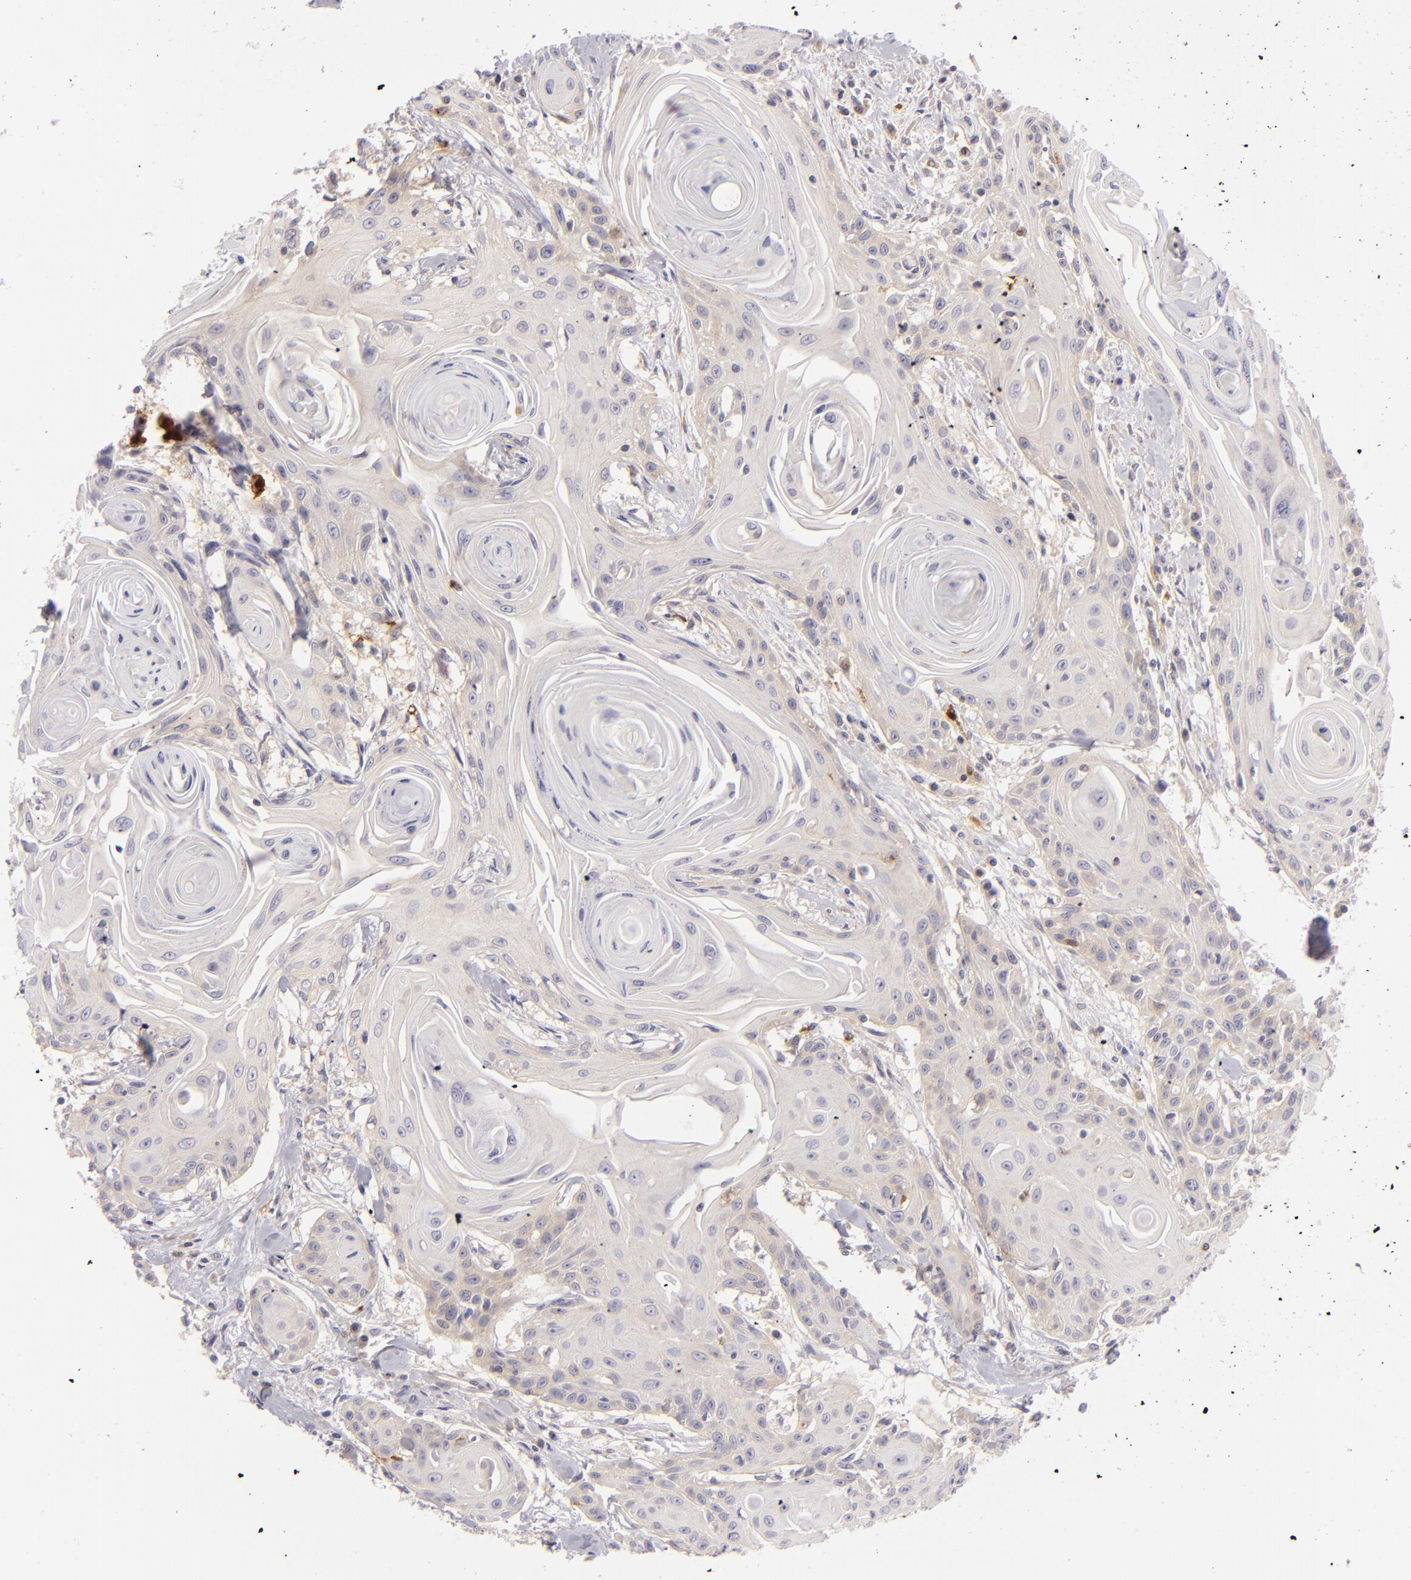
{"staining": {"intensity": "weak", "quantity": "25%-75%", "location": "cytoplasmic/membranous"}, "tissue": "head and neck cancer", "cell_type": "Tumor cells", "image_type": "cancer", "snomed": [{"axis": "morphology", "description": "Squamous cell carcinoma, NOS"}, {"axis": "morphology", "description": "Squamous cell carcinoma, metastatic, NOS"}, {"axis": "topography", "description": "Lymph node"}, {"axis": "topography", "description": "Salivary gland"}, {"axis": "topography", "description": "Head-Neck"}], "caption": "IHC of head and neck cancer exhibits low levels of weak cytoplasmic/membranous positivity in approximately 25%-75% of tumor cells.", "gene": "CD83", "patient": {"sex": "female", "age": 74}}